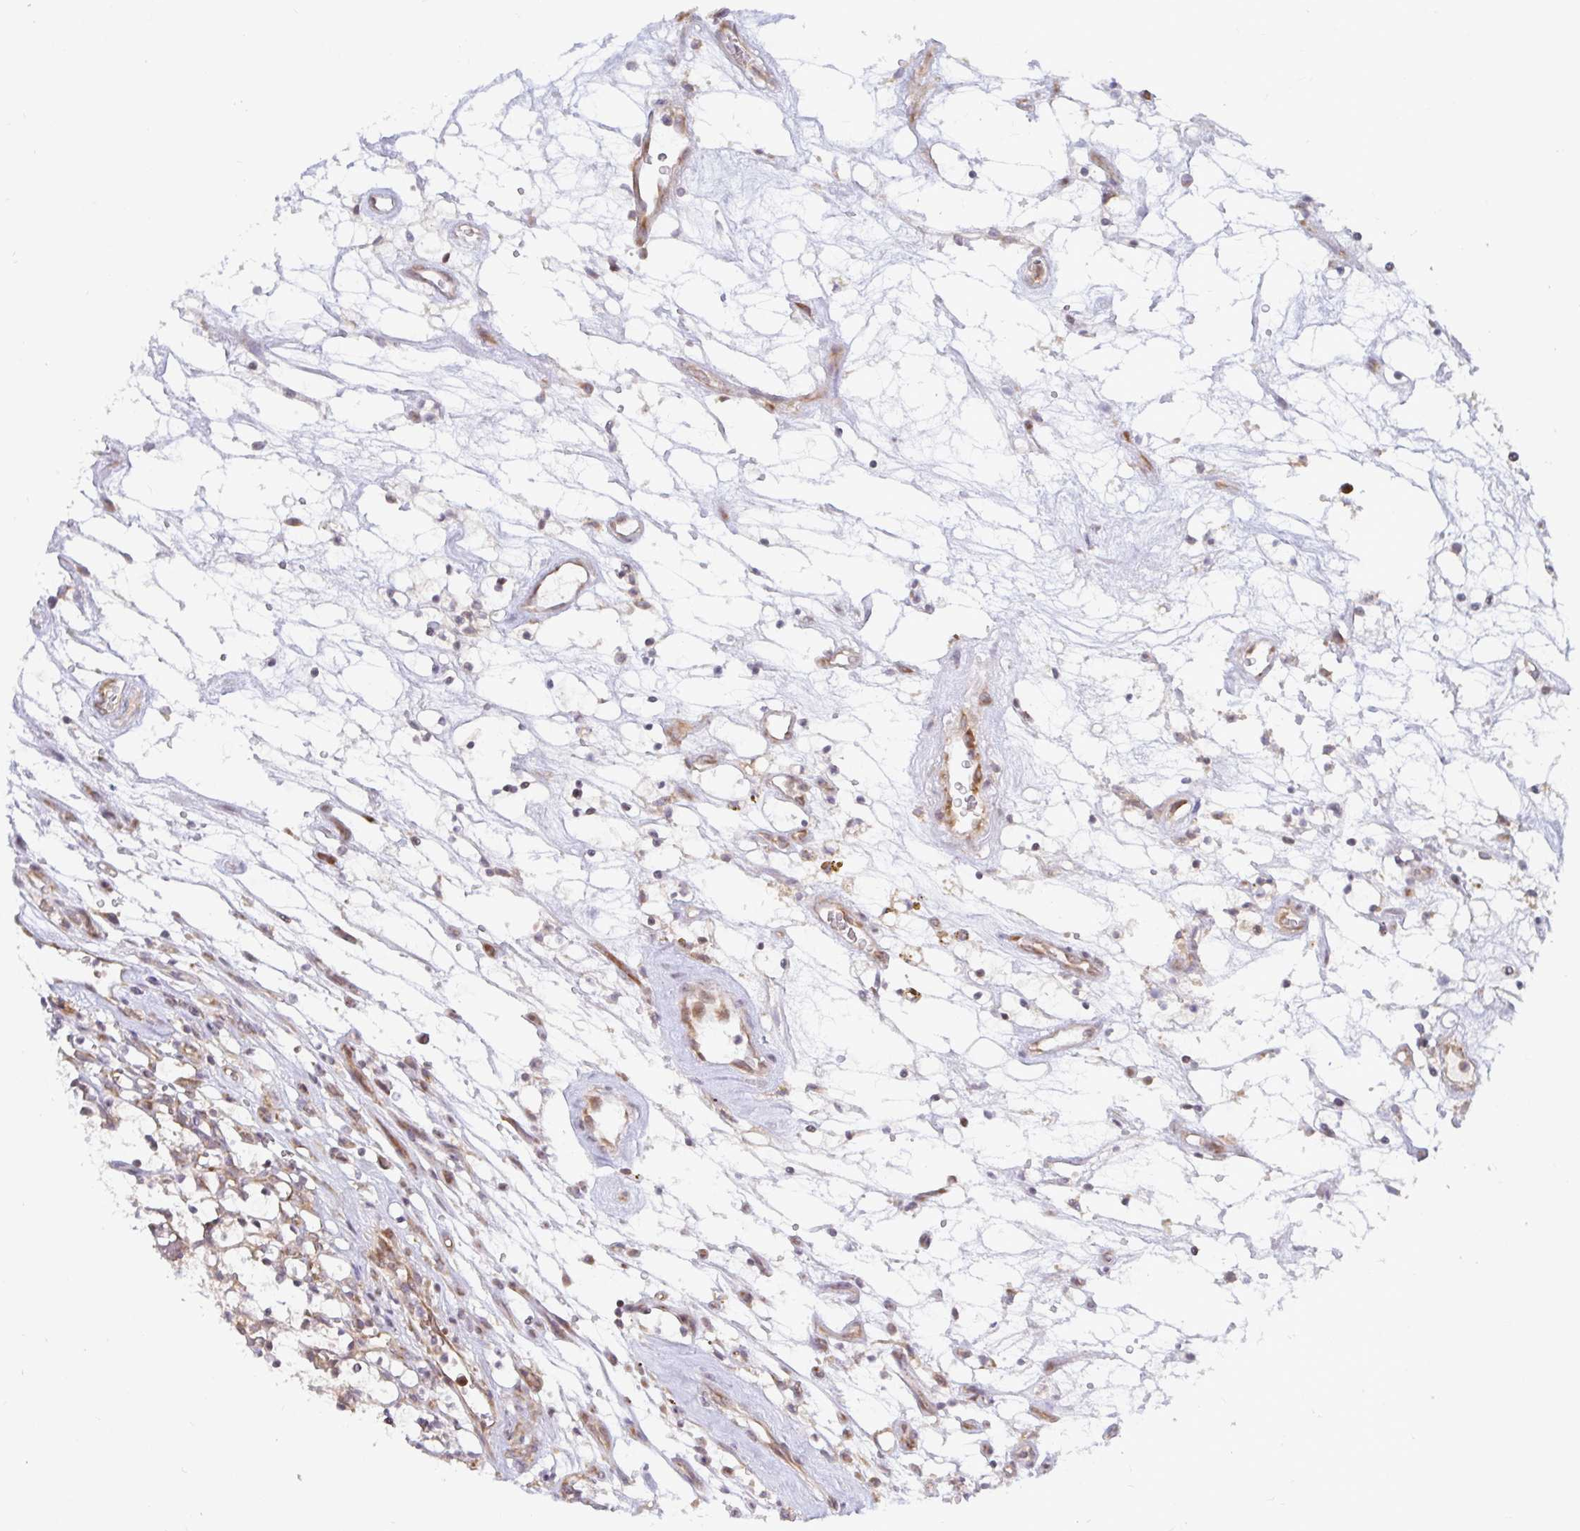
{"staining": {"intensity": "negative", "quantity": "none", "location": "none"}, "tissue": "renal cancer", "cell_type": "Tumor cells", "image_type": "cancer", "snomed": [{"axis": "morphology", "description": "Adenocarcinoma, NOS"}, {"axis": "topography", "description": "Kidney"}], "caption": "Tumor cells are negative for brown protein staining in adenocarcinoma (renal). (IHC, brightfield microscopy, high magnification).", "gene": "LARP1", "patient": {"sex": "female", "age": 69}}